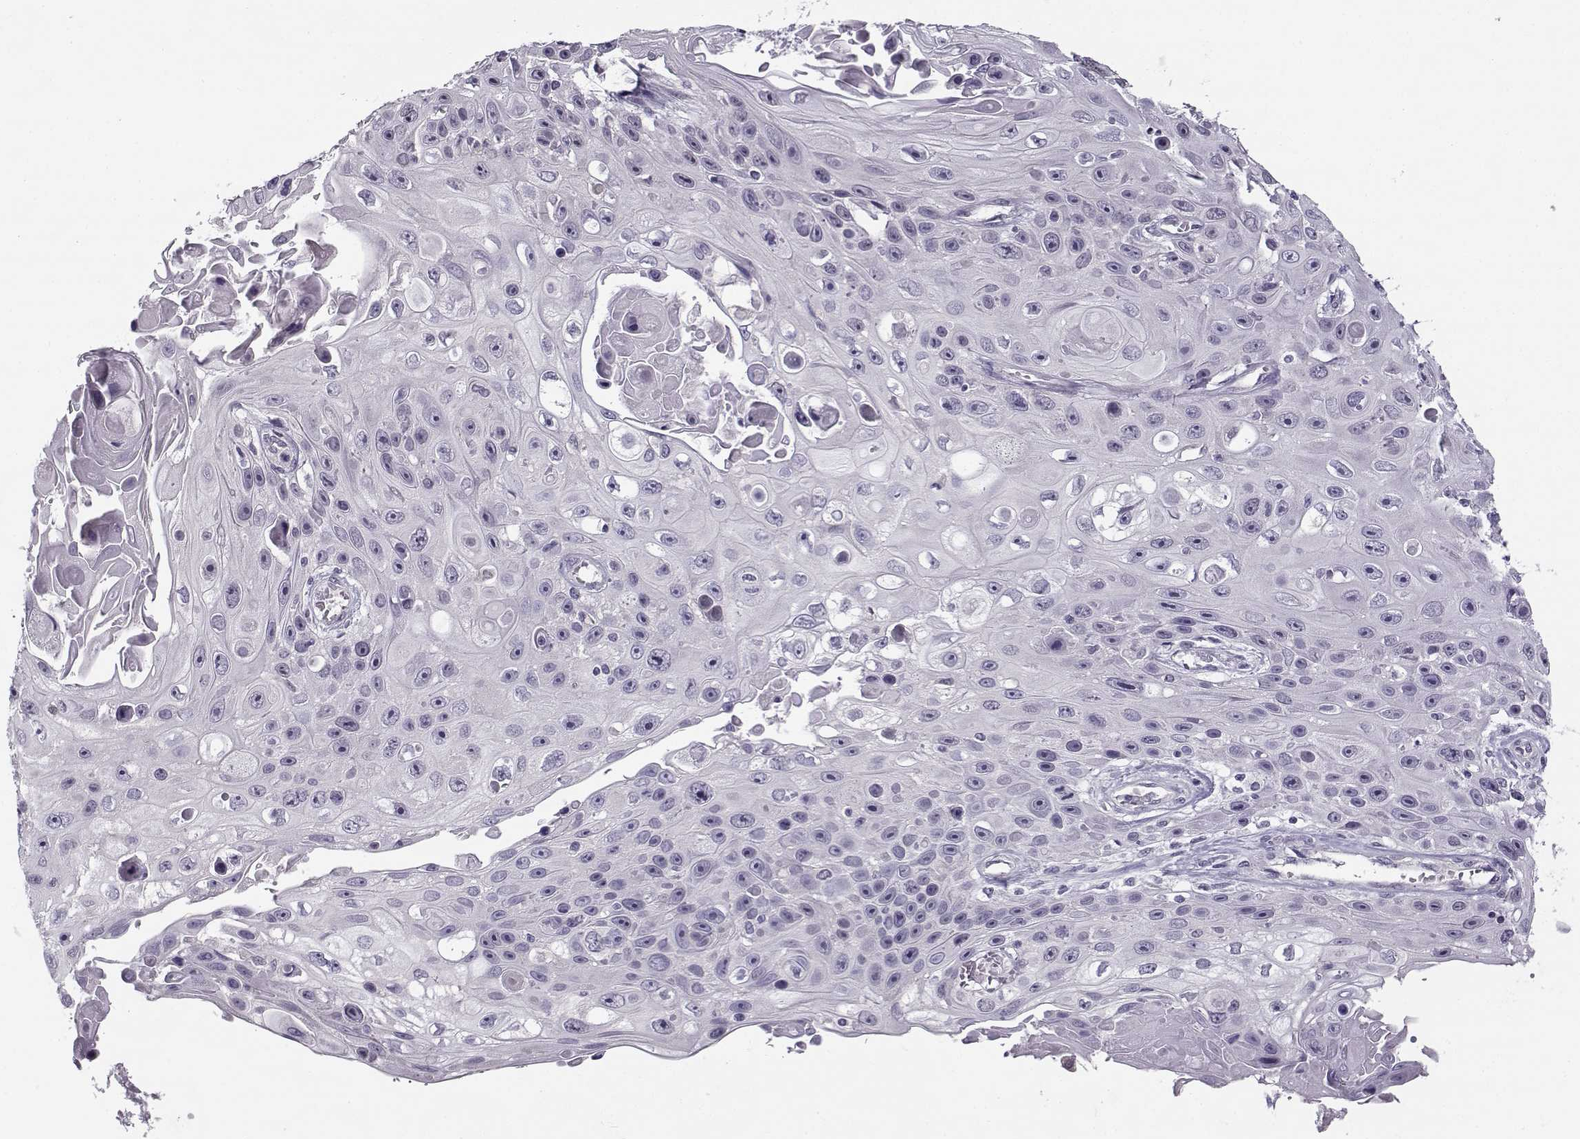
{"staining": {"intensity": "negative", "quantity": "none", "location": "none"}, "tissue": "skin cancer", "cell_type": "Tumor cells", "image_type": "cancer", "snomed": [{"axis": "morphology", "description": "Squamous cell carcinoma, NOS"}, {"axis": "topography", "description": "Skin"}], "caption": "Tumor cells are negative for protein expression in human squamous cell carcinoma (skin).", "gene": "TEX55", "patient": {"sex": "male", "age": 82}}